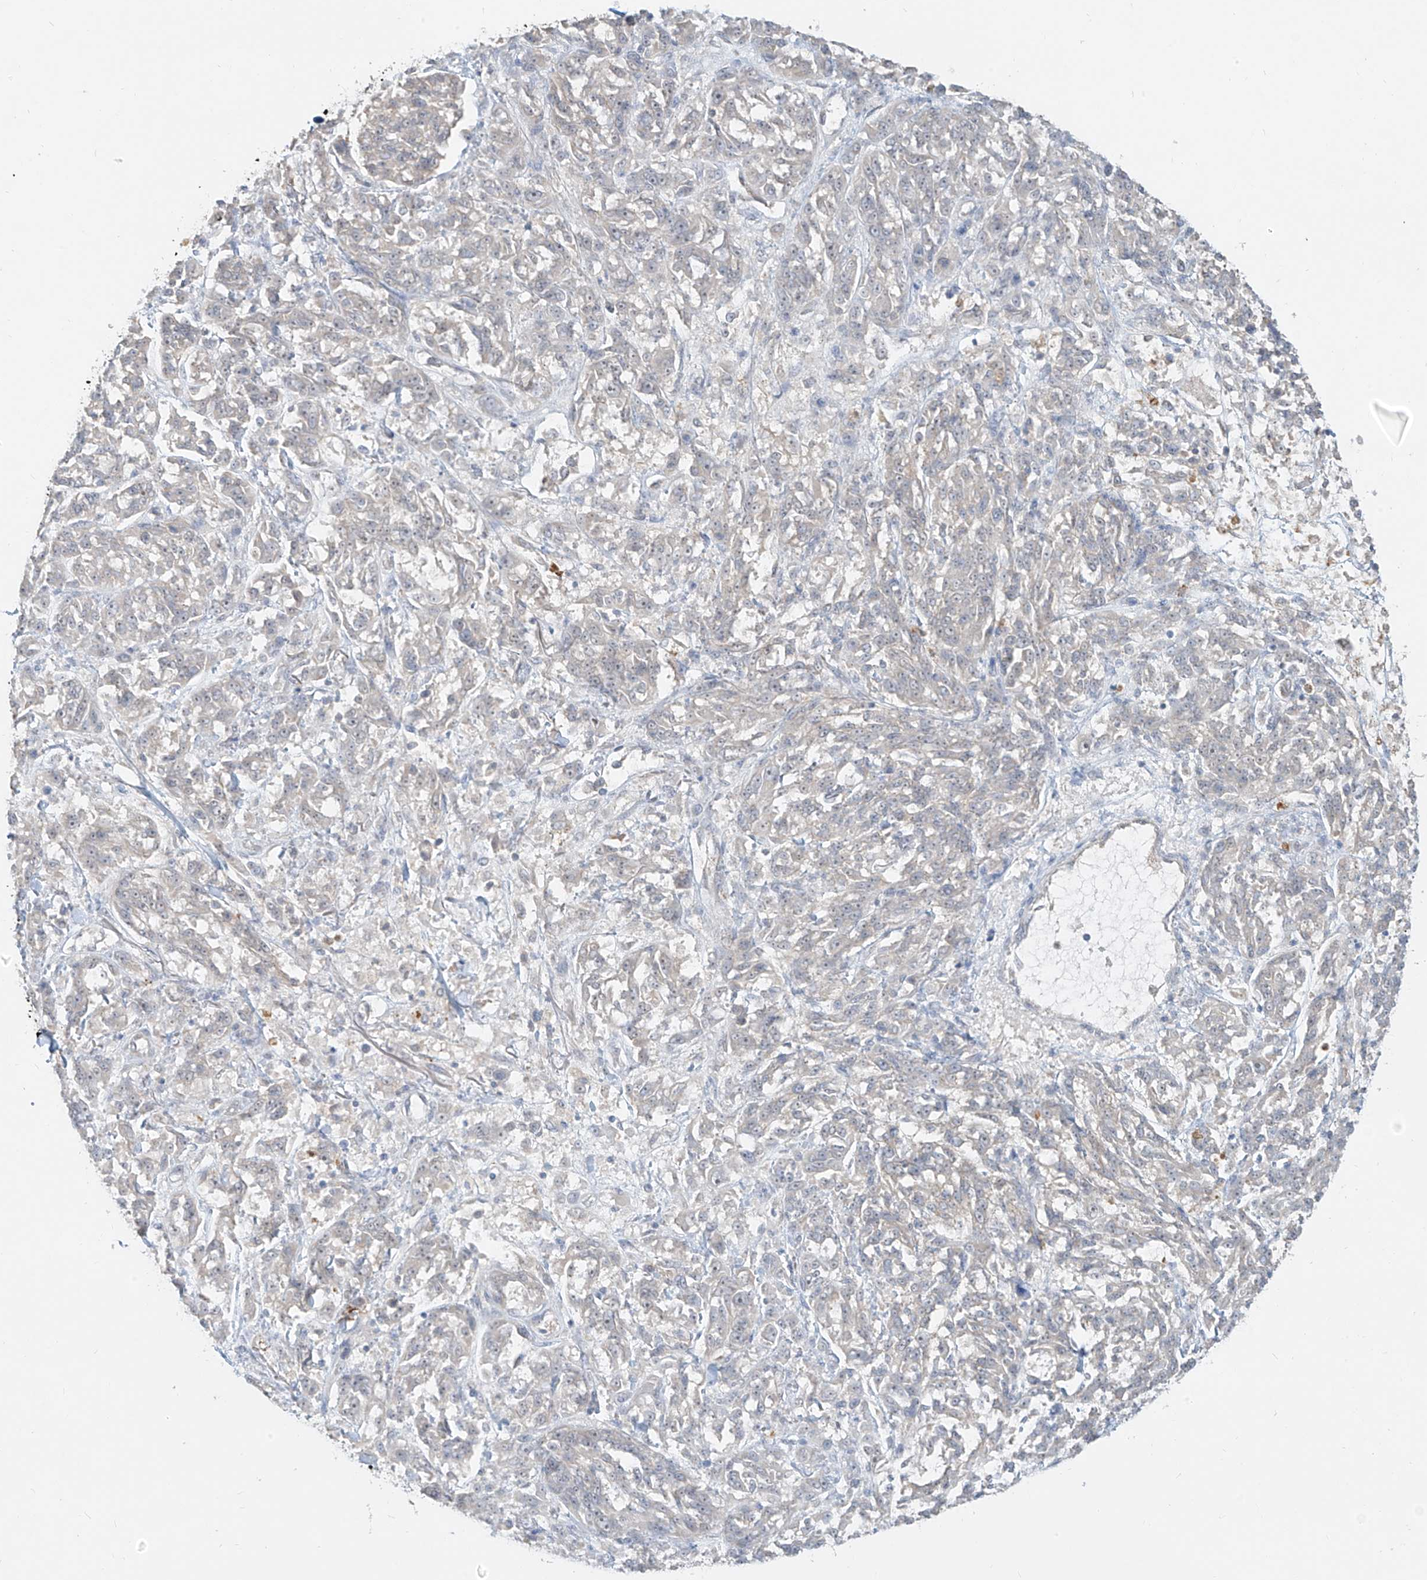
{"staining": {"intensity": "negative", "quantity": "none", "location": "none"}, "tissue": "melanoma", "cell_type": "Tumor cells", "image_type": "cancer", "snomed": [{"axis": "morphology", "description": "Malignant melanoma, NOS"}, {"axis": "topography", "description": "Skin"}], "caption": "DAB (3,3'-diaminobenzidine) immunohistochemical staining of malignant melanoma exhibits no significant positivity in tumor cells.", "gene": "C2orf42", "patient": {"sex": "male", "age": 53}}